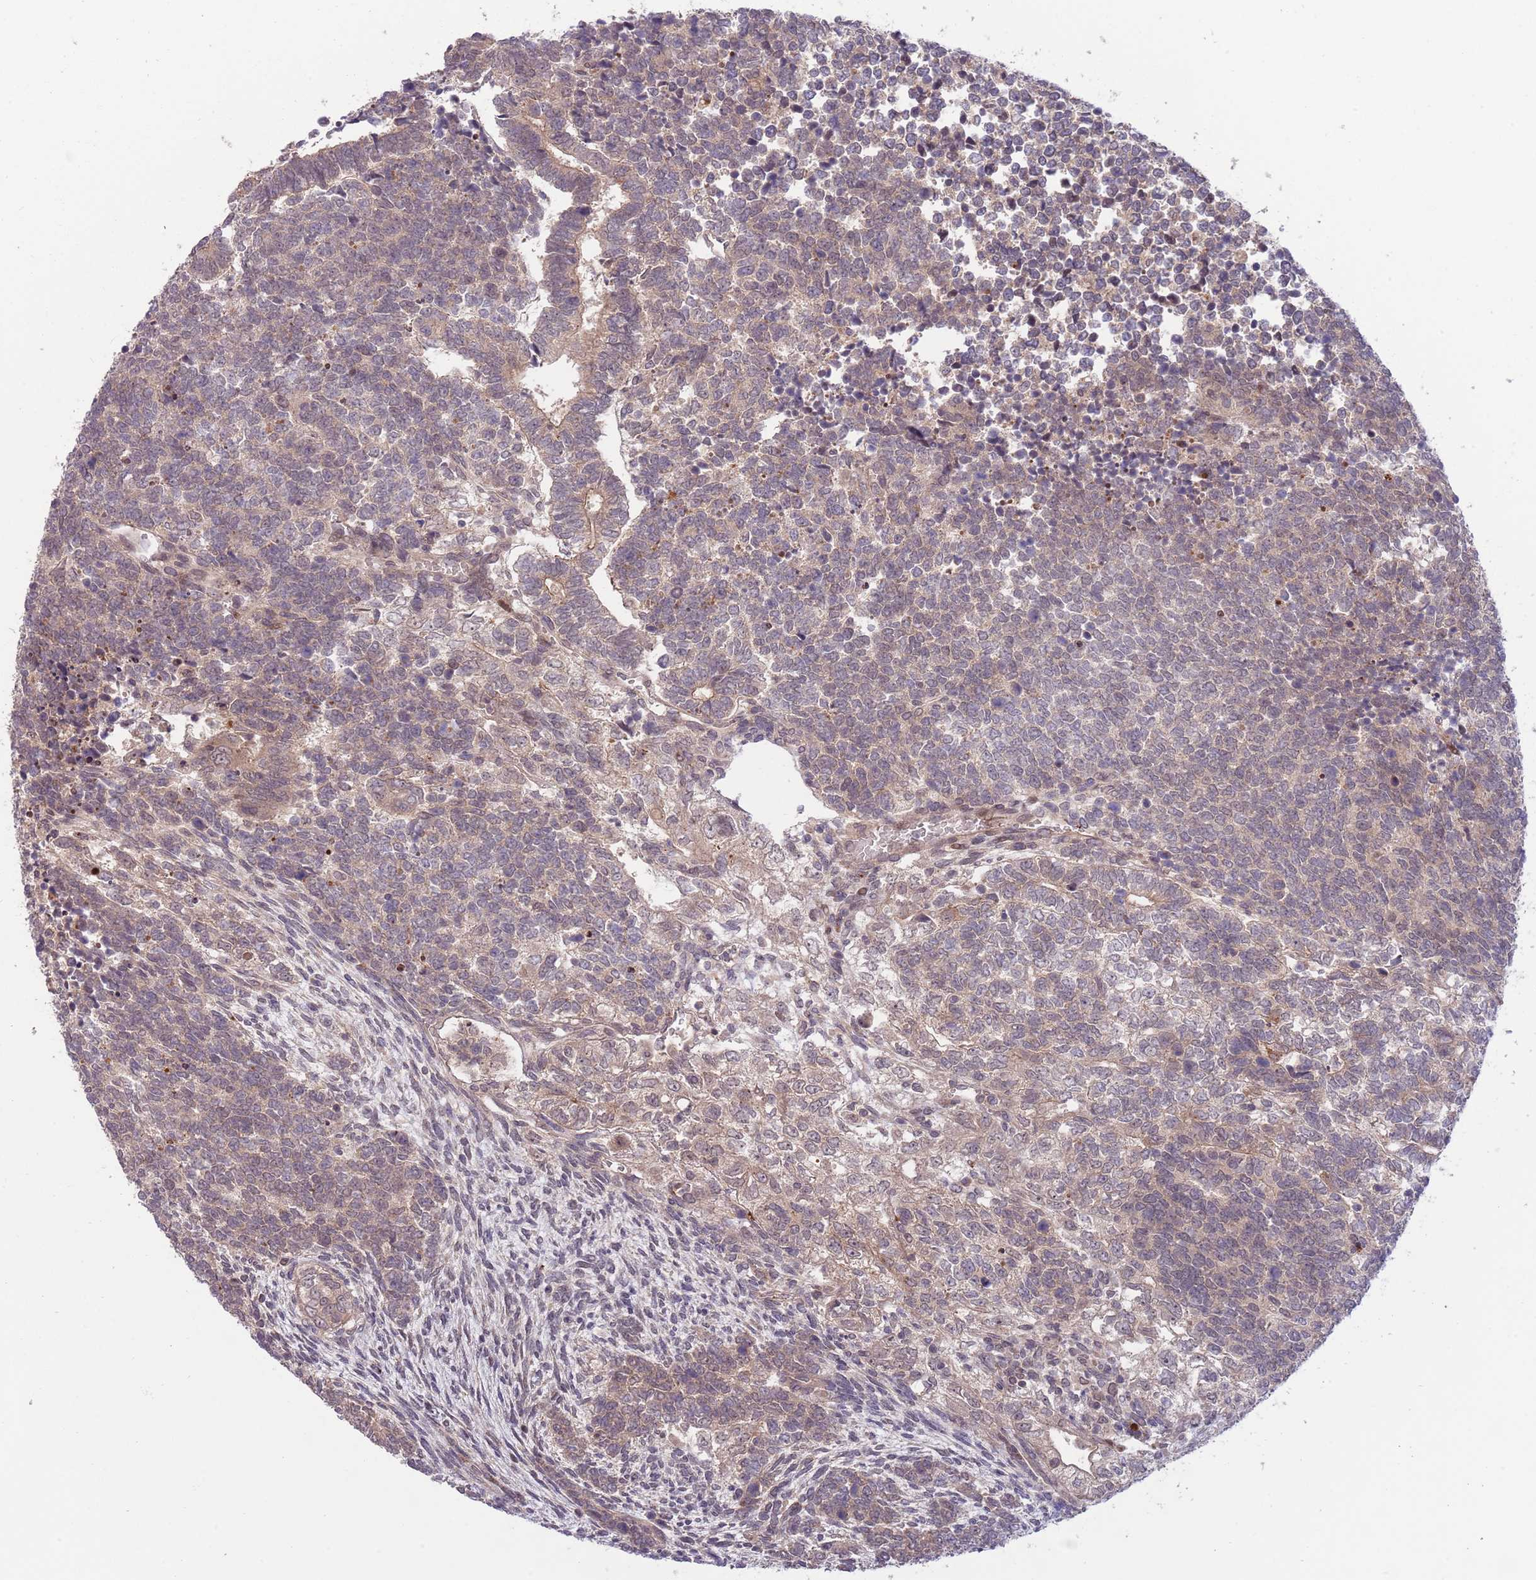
{"staining": {"intensity": "weak", "quantity": "25%-75%", "location": "cytoplasmic/membranous"}, "tissue": "testis cancer", "cell_type": "Tumor cells", "image_type": "cancer", "snomed": [{"axis": "morphology", "description": "Carcinoma, Embryonal, NOS"}, {"axis": "topography", "description": "Testis"}], "caption": "This image exhibits immunohistochemistry staining of embryonal carcinoma (testis), with low weak cytoplasmic/membranous staining in about 25%-75% of tumor cells.", "gene": "NT5DC4", "patient": {"sex": "male", "age": 23}}